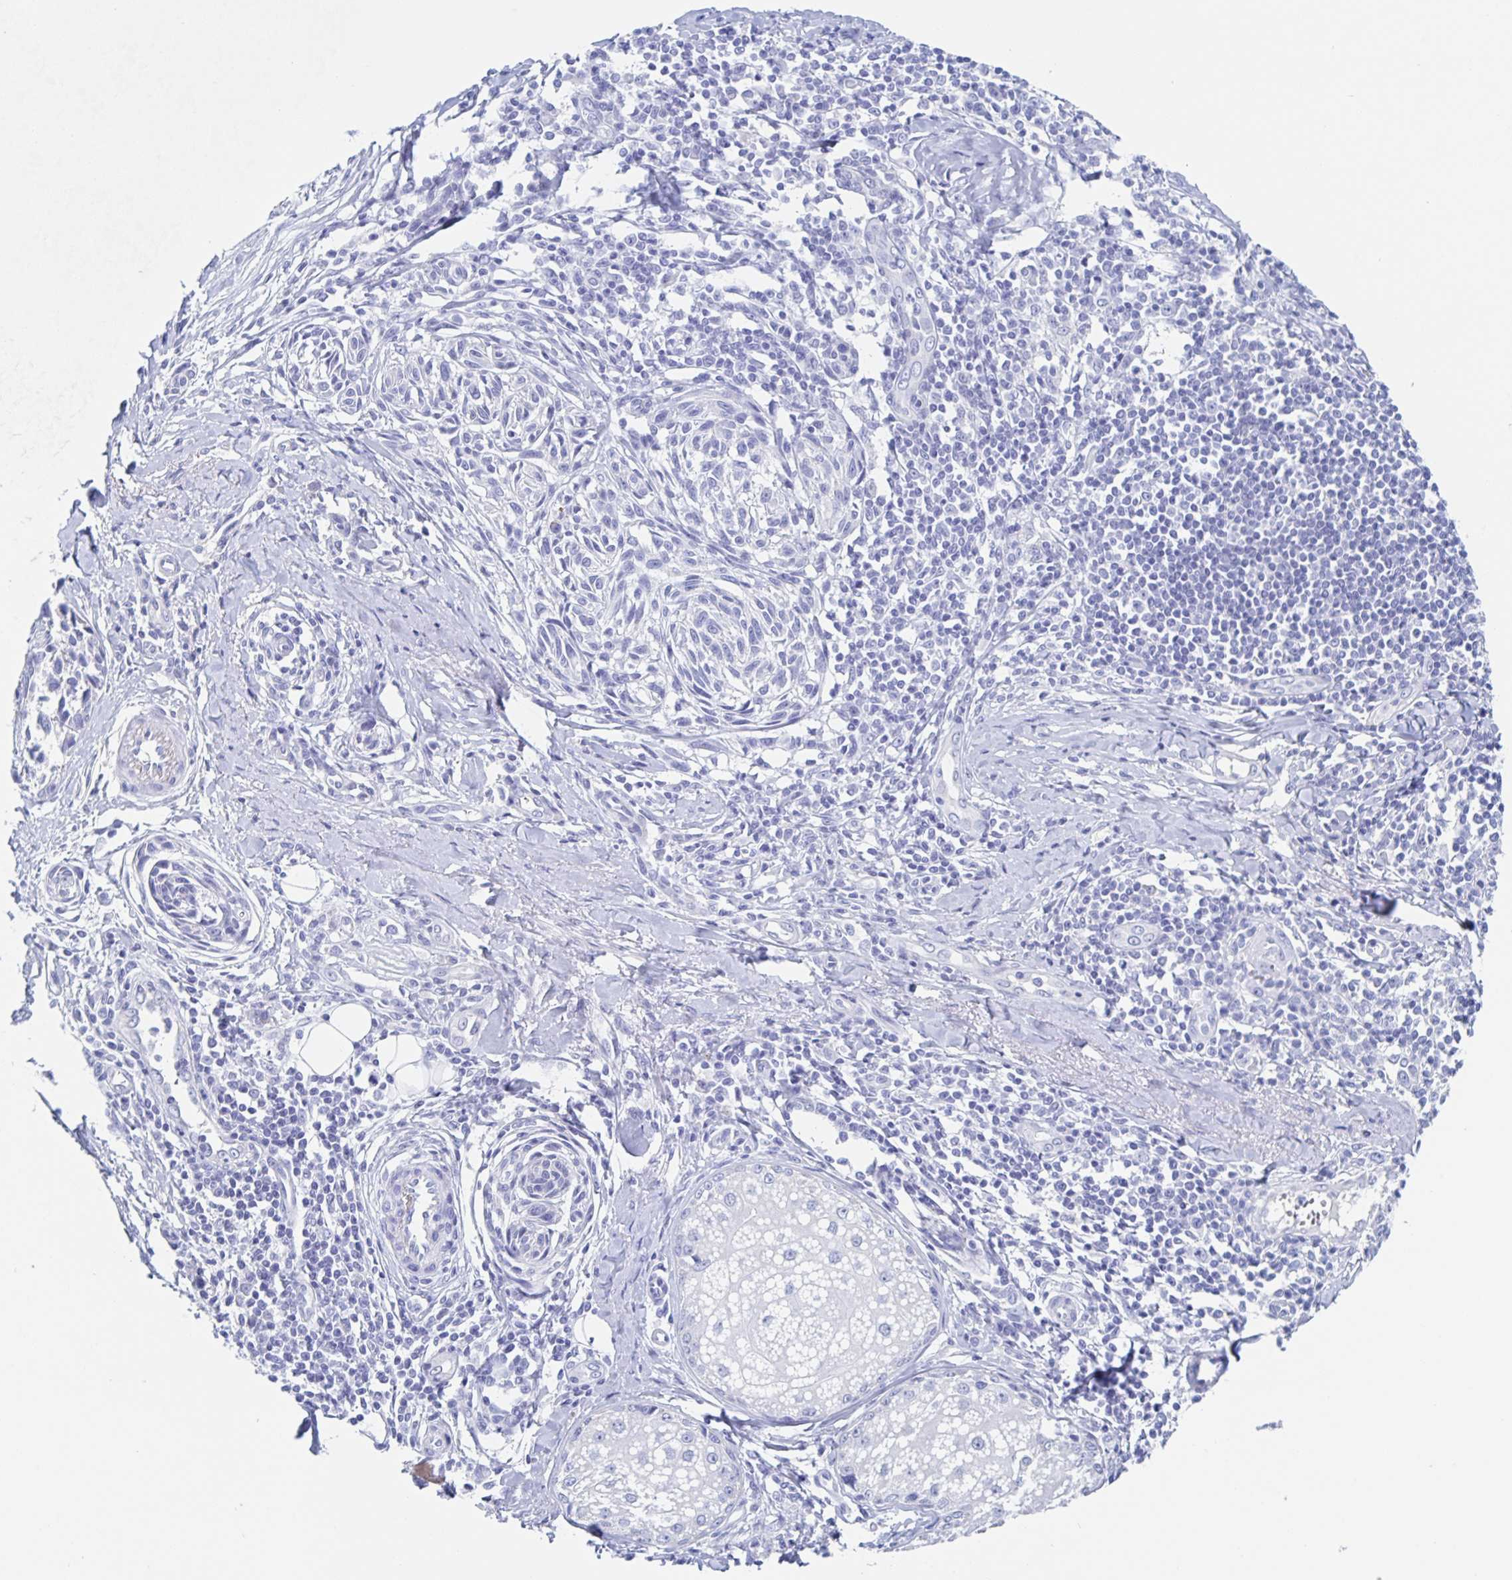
{"staining": {"intensity": "negative", "quantity": "none", "location": "none"}, "tissue": "melanoma", "cell_type": "Tumor cells", "image_type": "cancer", "snomed": [{"axis": "morphology", "description": "Malignant melanoma, NOS"}, {"axis": "topography", "description": "Skin"}], "caption": "IHC of malignant melanoma reveals no expression in tumor cells.", "gene": "DMBT1", "patient": {"sex": "female", "age": 86}}